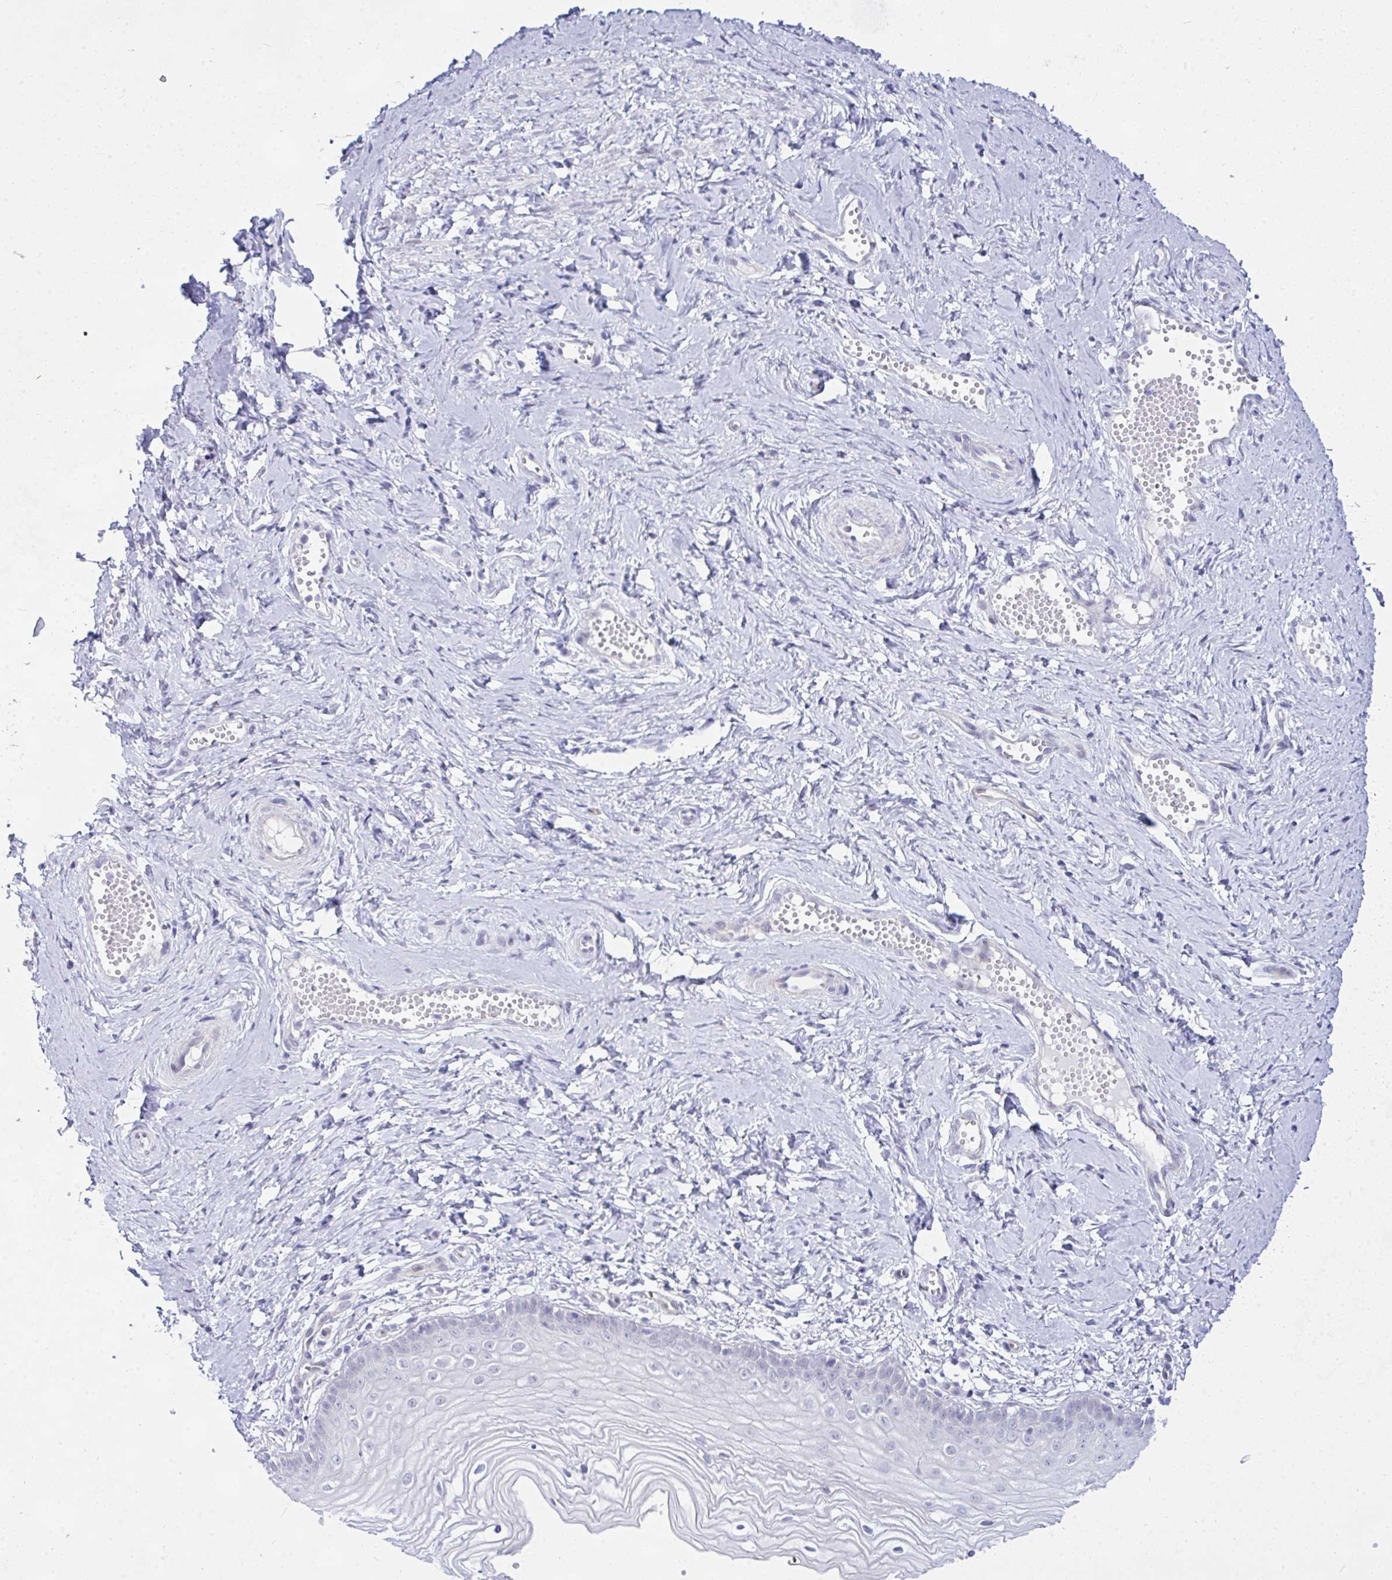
{"staining": {"intensity": "negative", "quantity": "none", "location": "none"}, "tissue": "vagina", "cell_type": "Squamous epithelial cells", "image_type": "normal", "snomed": [{"axis": "morphology", "description": "Normal tissue, NOS"}, {"axis": "topography", "description": "Vagina"}], "caption": "The photomicrograph shows no staining of squamous epithelial cells in benign vagina.", "gene": "NFXL1", "patient": {"sex": "female", "age": 38}}